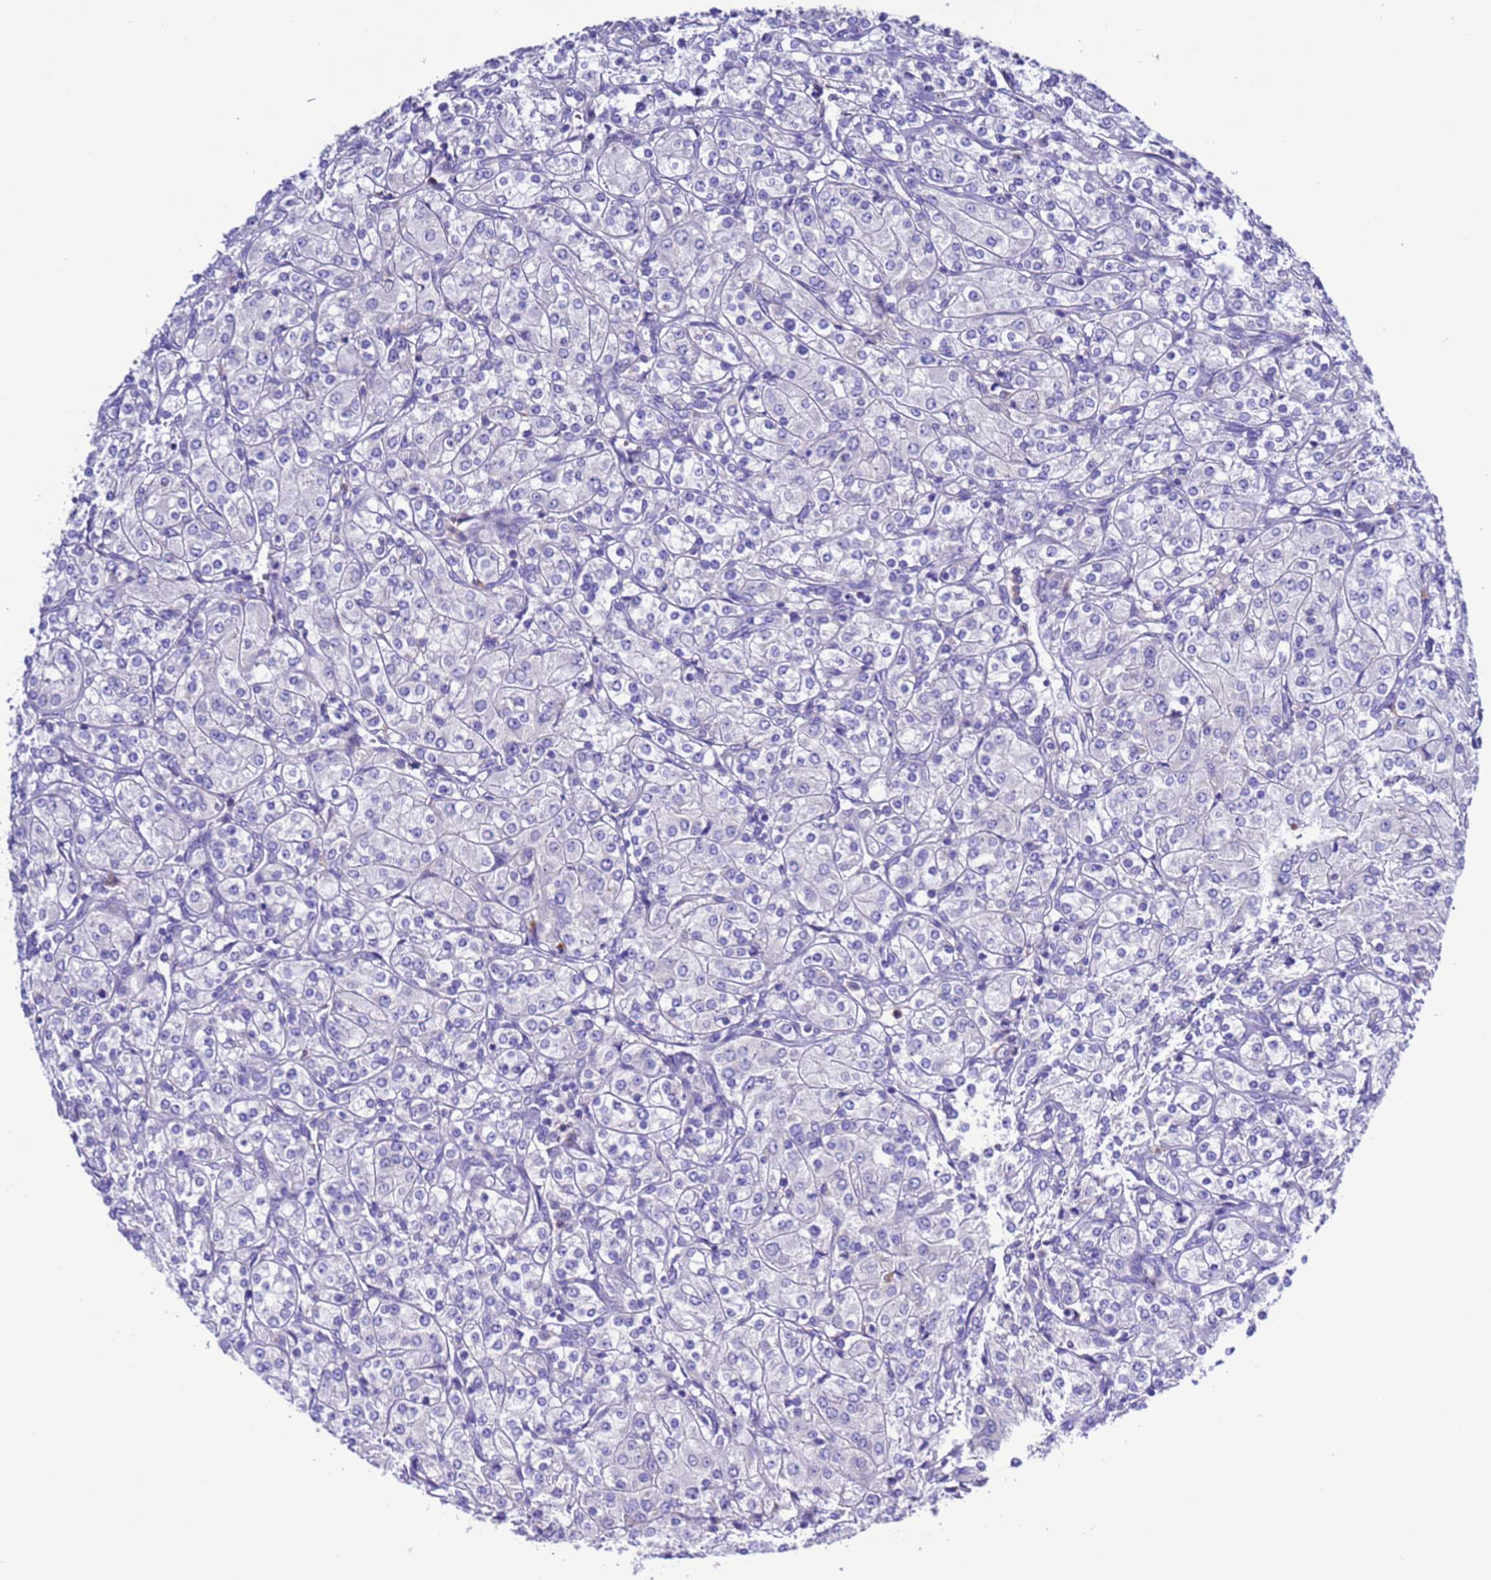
{"staining": {"intensity": "negative", "quantity": "none", "location": "none"}, "tissue": "renal cancer", "cell_type": "Tumor cells", "image_type": "cancer", "snomed": [{"axis": "morphology", "description": "Adenocarcinoma, NOS"}, {"axis": "topography", "description": "Kidney"}], "caption": "An immunohistochemistry (IHC) image of renal cancer (adenocarcinoma) is shown. There is no staining in tumor cells of renal cancer (adenocarcinoma).", "gene": "KICS2", "patient": {"sex": "male", "age": 77}}